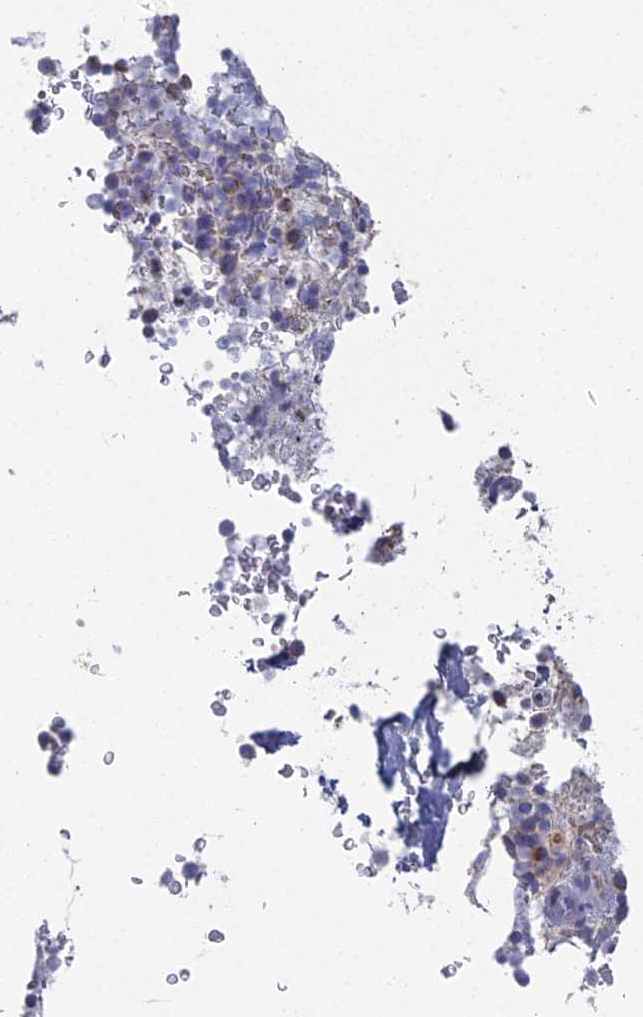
{"staining": {"intensity": "moderate", "quantity": "<25%", "location": "cytoplasmic/membranous"}, "tissue": "bone marrow", "cell_type": "Hematopoietic cells", "image_type": "normal", "snomed": [{"axis": "morphology", "description": "Normal tissue, NOS"}, {"axis": "topography", "description": "Bone marrow"}], "caption": "A high-resolution histopathology image shows immunohistochemistry (IHC) staining of benign bone marrow, which demonstrates moderate cytoplasmic/membranous positivity in about <25% of hematopoietic cells.", "gene": "ARL16", "patient": {"sex": "male", "age": 58}}